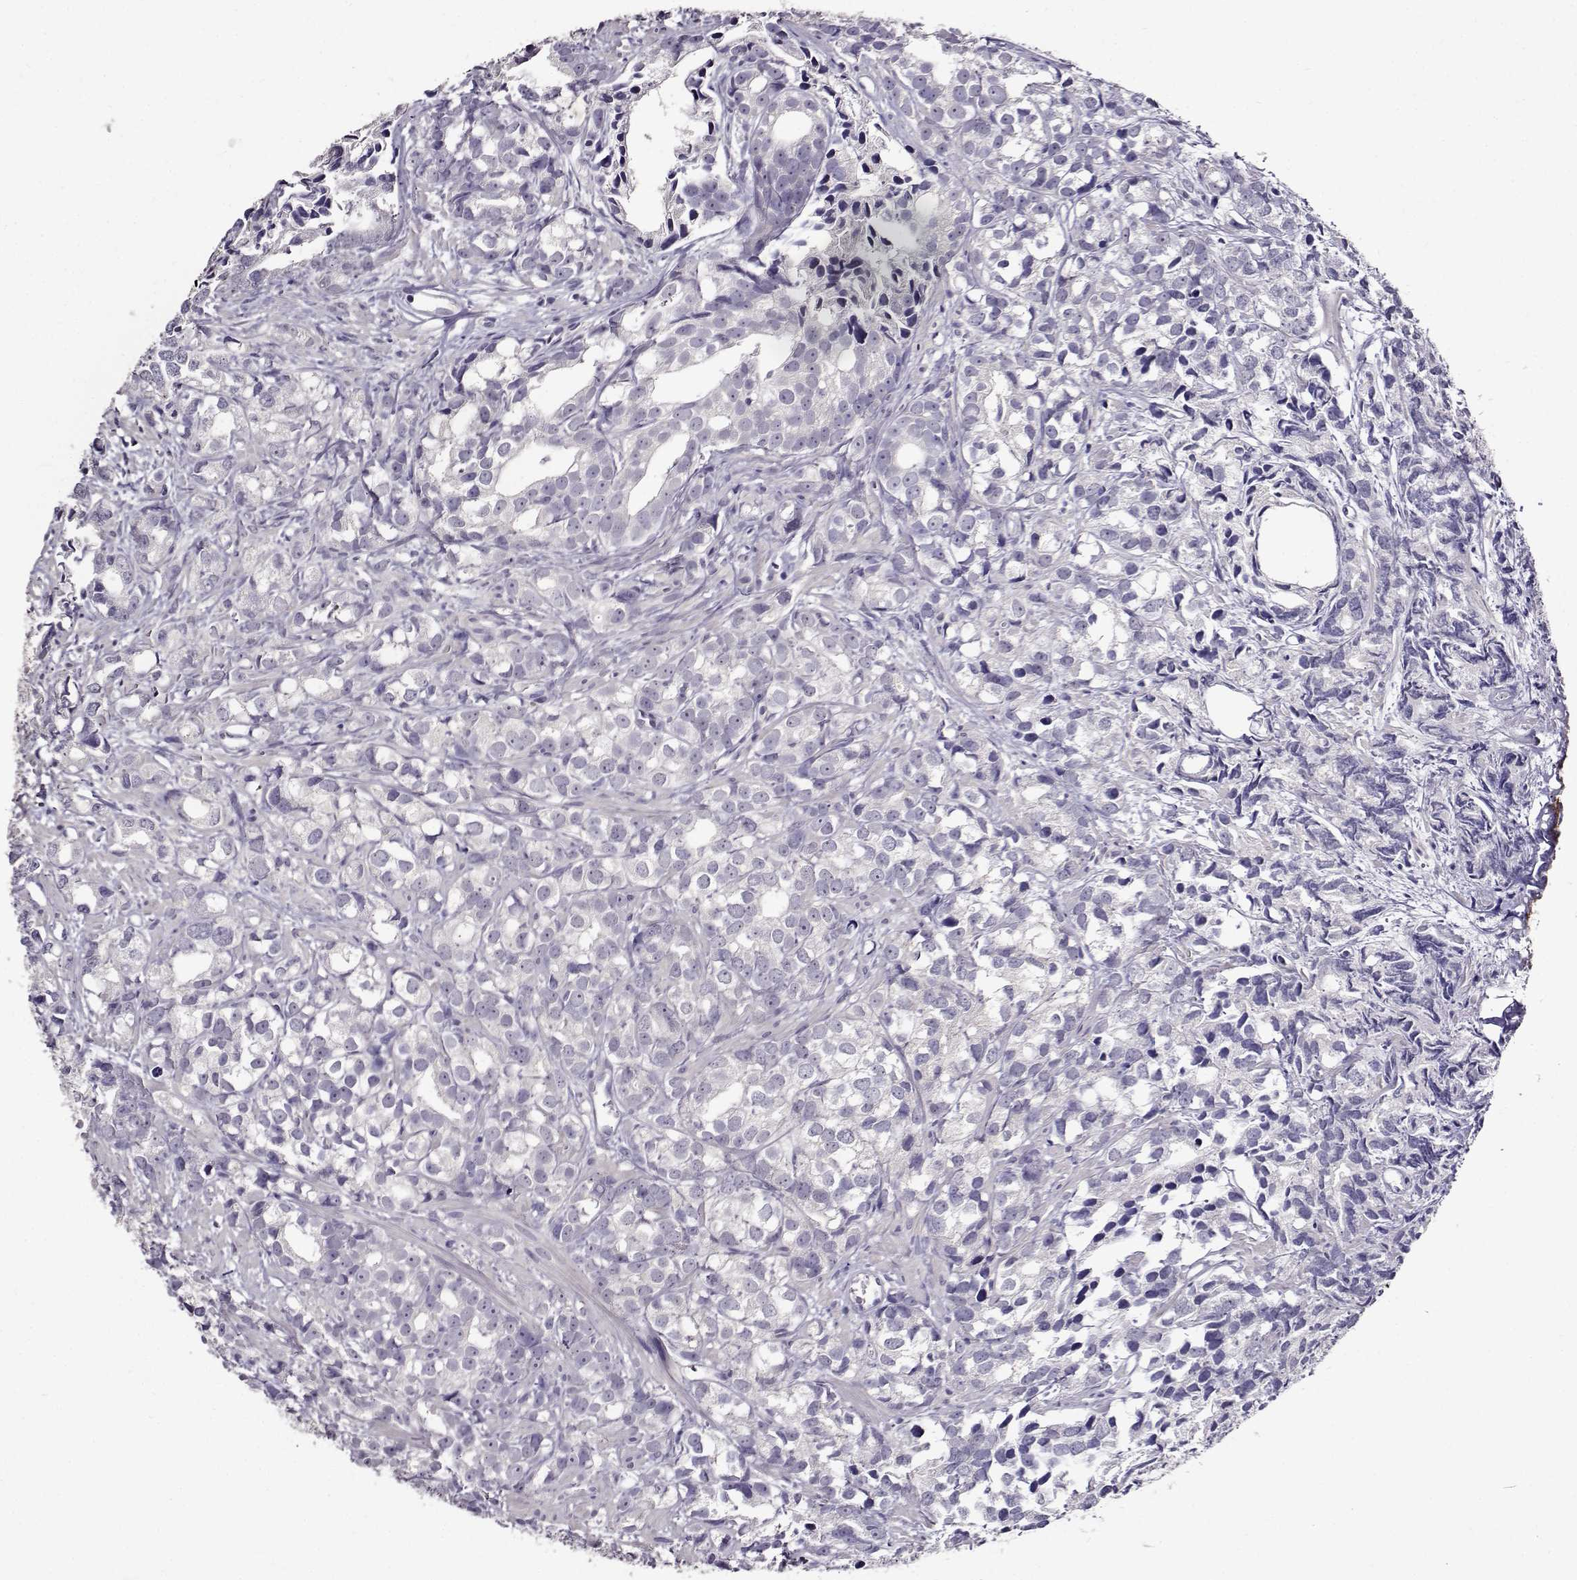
{"staining": {"intensity": "negative", "quantity": "none", "location": "none"}, "tissue": "prostate cancer", "cell_type": "Tumor cells", "image_type": "cancer", "snomed": [{"axis": "morphology", "description": "Adenocarcinoma, High grade"}, {"axis": "topography", "description": "Prostate"}], "caption": "High magnification brightfield microscopy of prostate cancer stained with DAB (brown) and counterstained with hematoxylin (blue): tumor cells show no significant positivity.", "gene": "PAEP", "patient": {"sex": "male", "age": 79}}